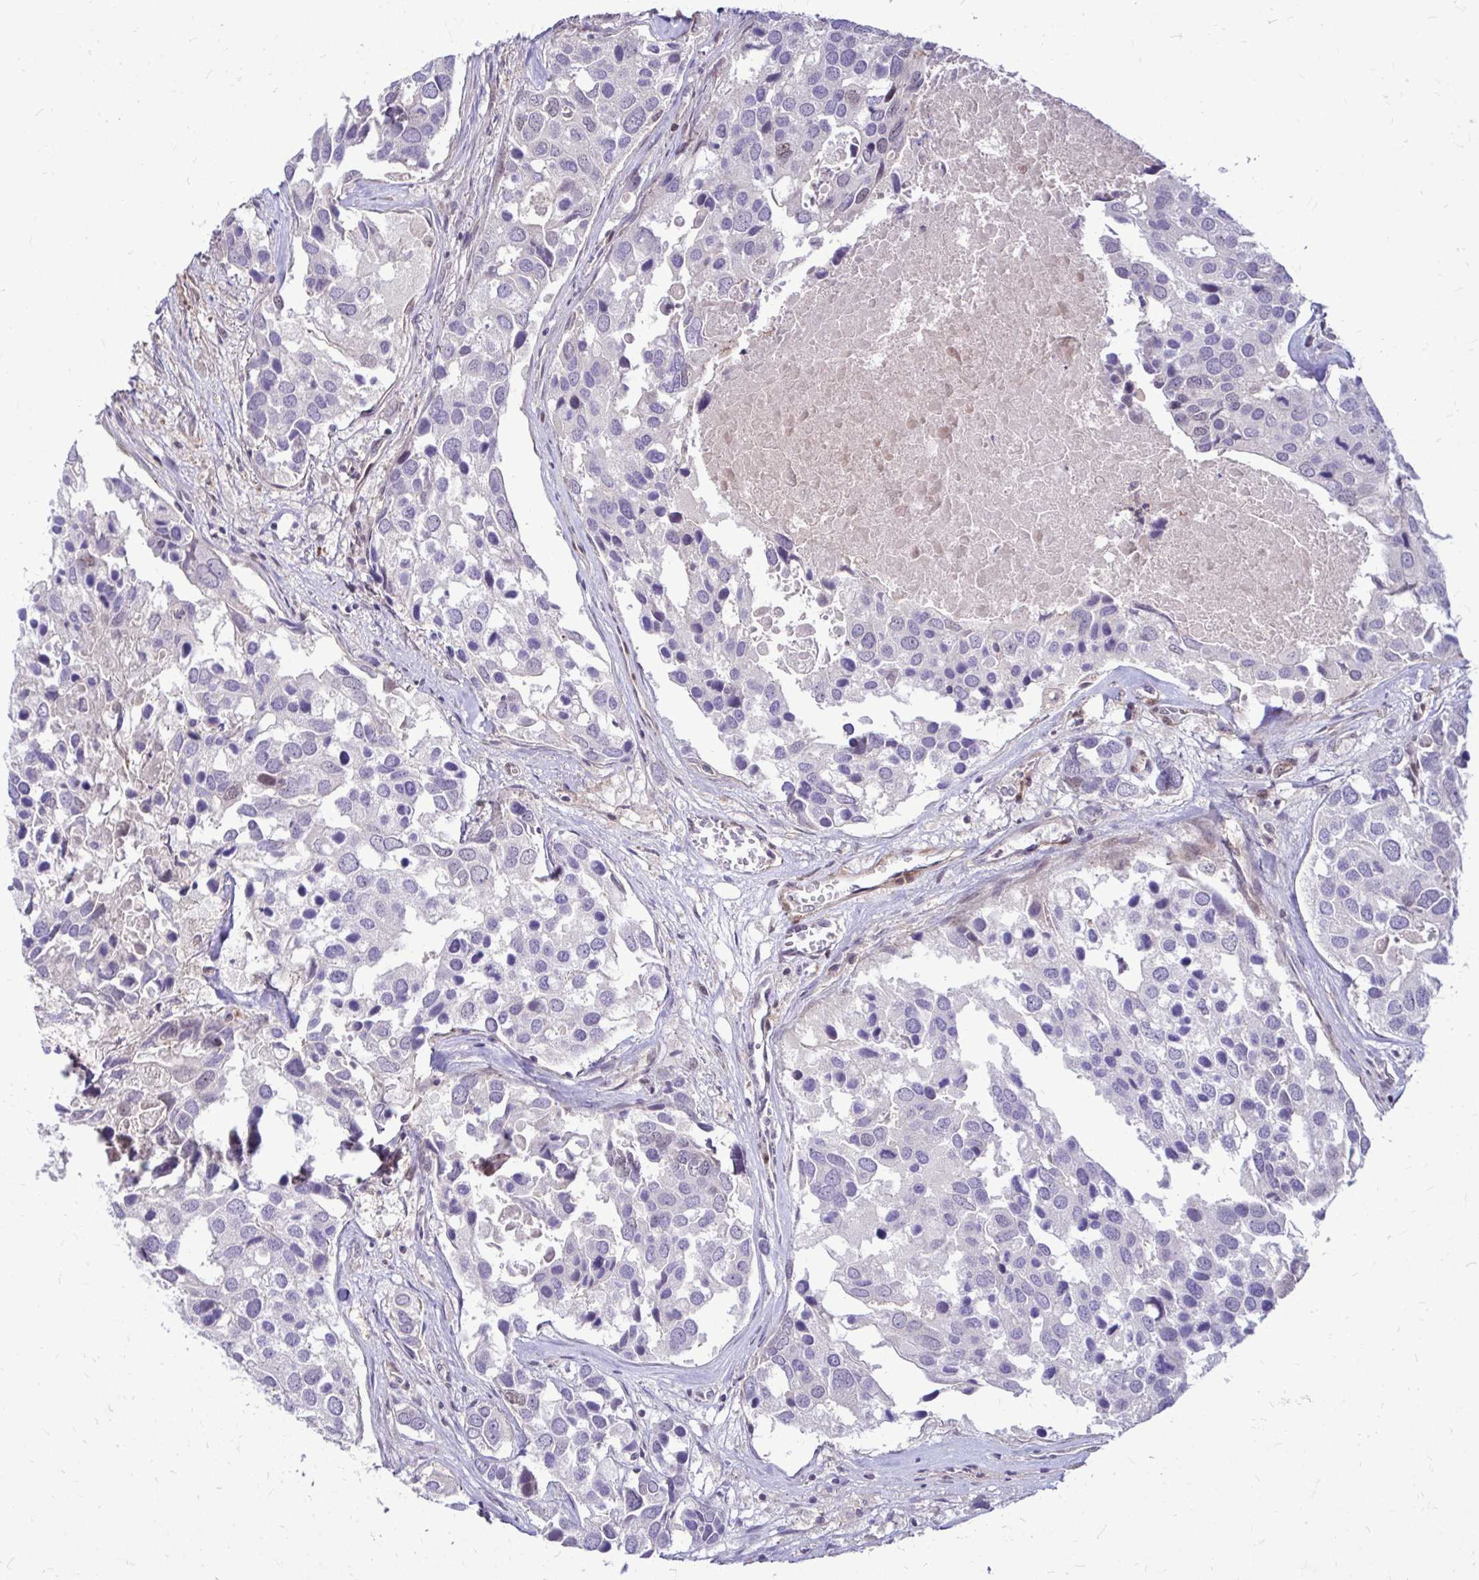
{"staining": {"intensity": "negative", "quantity": "none", "location": "none"}, "tissue": "breast cancer", "cell_type": "Tumor cells", "image_type": "cancer", "snomed": [{"axis": "morphology", "description": "Duct carcinoma"}, {"axis": "topography", "description": "Breast"}], "caption": "Protein analysis of breast invasive ductal carcinoma demonstrates no significant staining in tumor cells.", "gene": "TRIP6", "patient": {"sex": "female", "age": 83}}